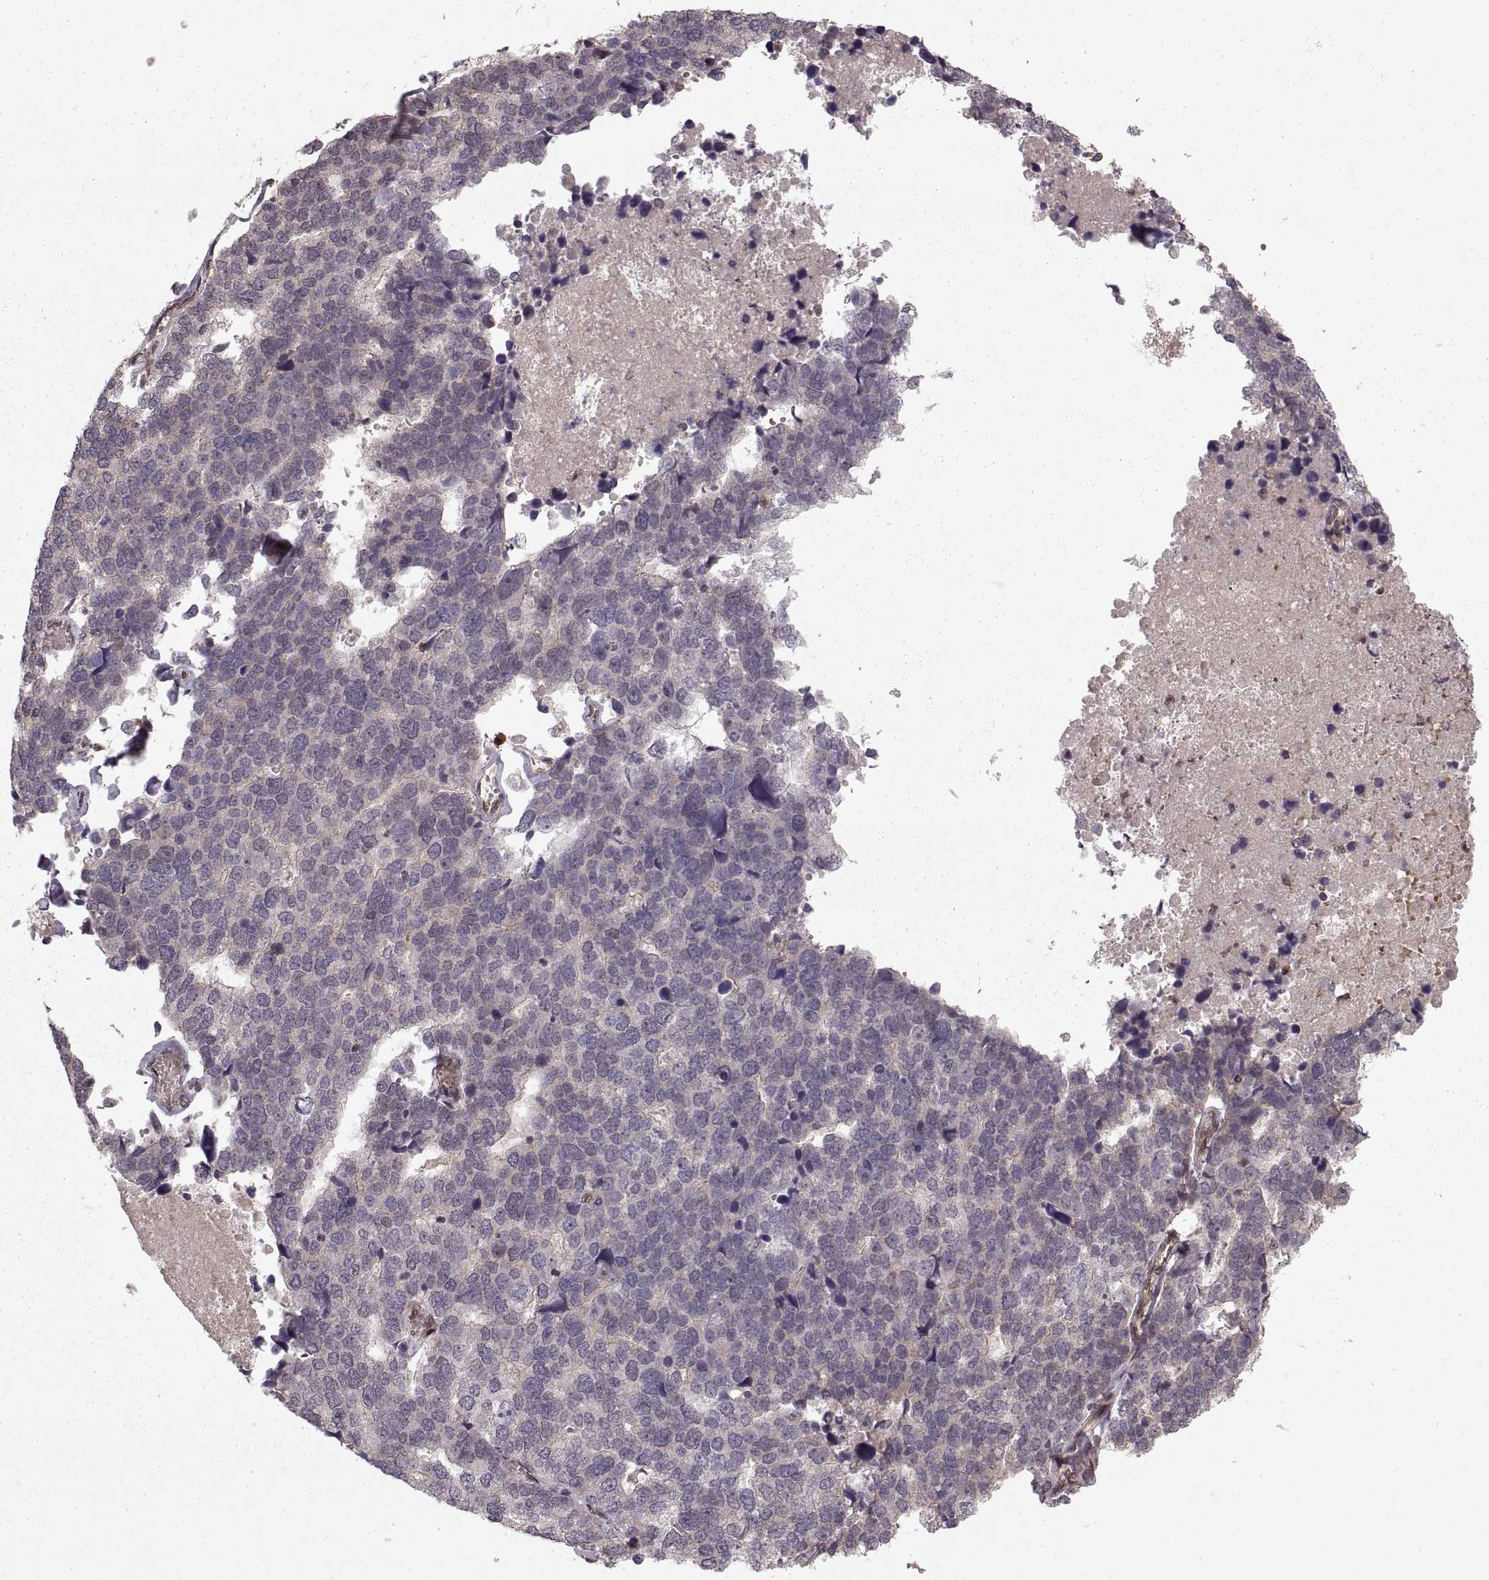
{"staining": {"intensity": "moderate", "quantity": "<25%", "location": "cytoplasmic/membranous"}, "tissue": "stomach cancer", "cell_type": "Tumor cells", "image_type": "cancer", "snomed": [{"axis": "morphology", "description": "Adenocarcinoma, NOS"}, {"axis": "topography", "description": "Stomach"}], "caption": "Stomach adenocarcinoma stained for a protein reveals moderate cytoplasmic/membranous positivity in tumor cells.", "gene": "DEDD", "patient": {"sex": "male", "age": 69}}